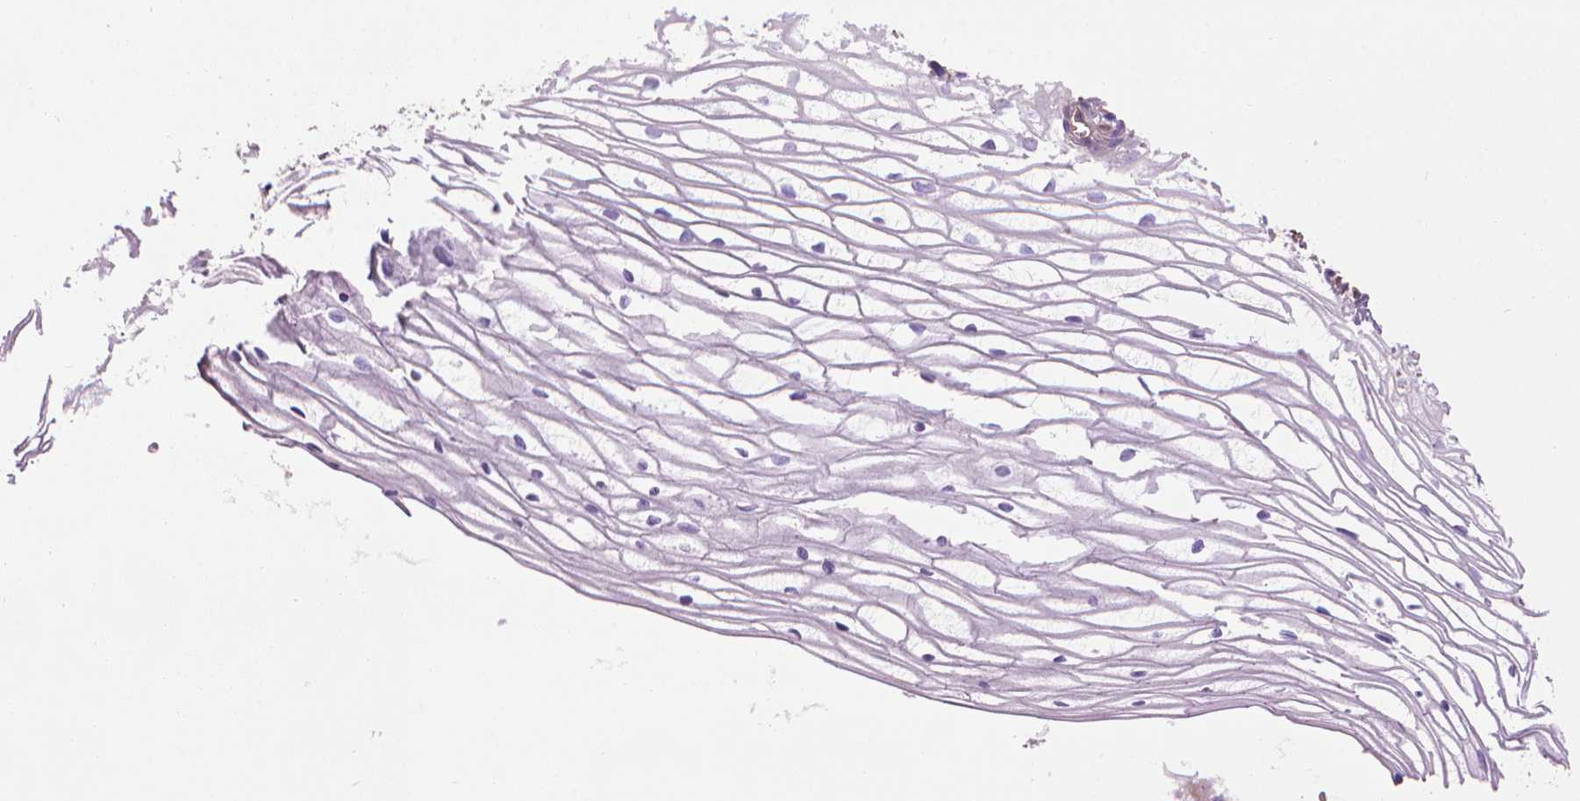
{"staining": {"intensity": "negative", "quantity": "none", "location": "none"}, "tissue": "cervix", "cell_type": "Glandular cells", "image_type": "normal", "snomed": [{"axis": "morphology", "description": "Normal tissue, NOS"}, {"axis": "topography", "description": "Cervix"}], "caption": "This is a micrograph of immunohistochemistry (IHC) staining of benign cervix, which shows no positivity in glandular cells.", "gene": "TENT5A", "patient": {"sex": "female", "age": 40}}